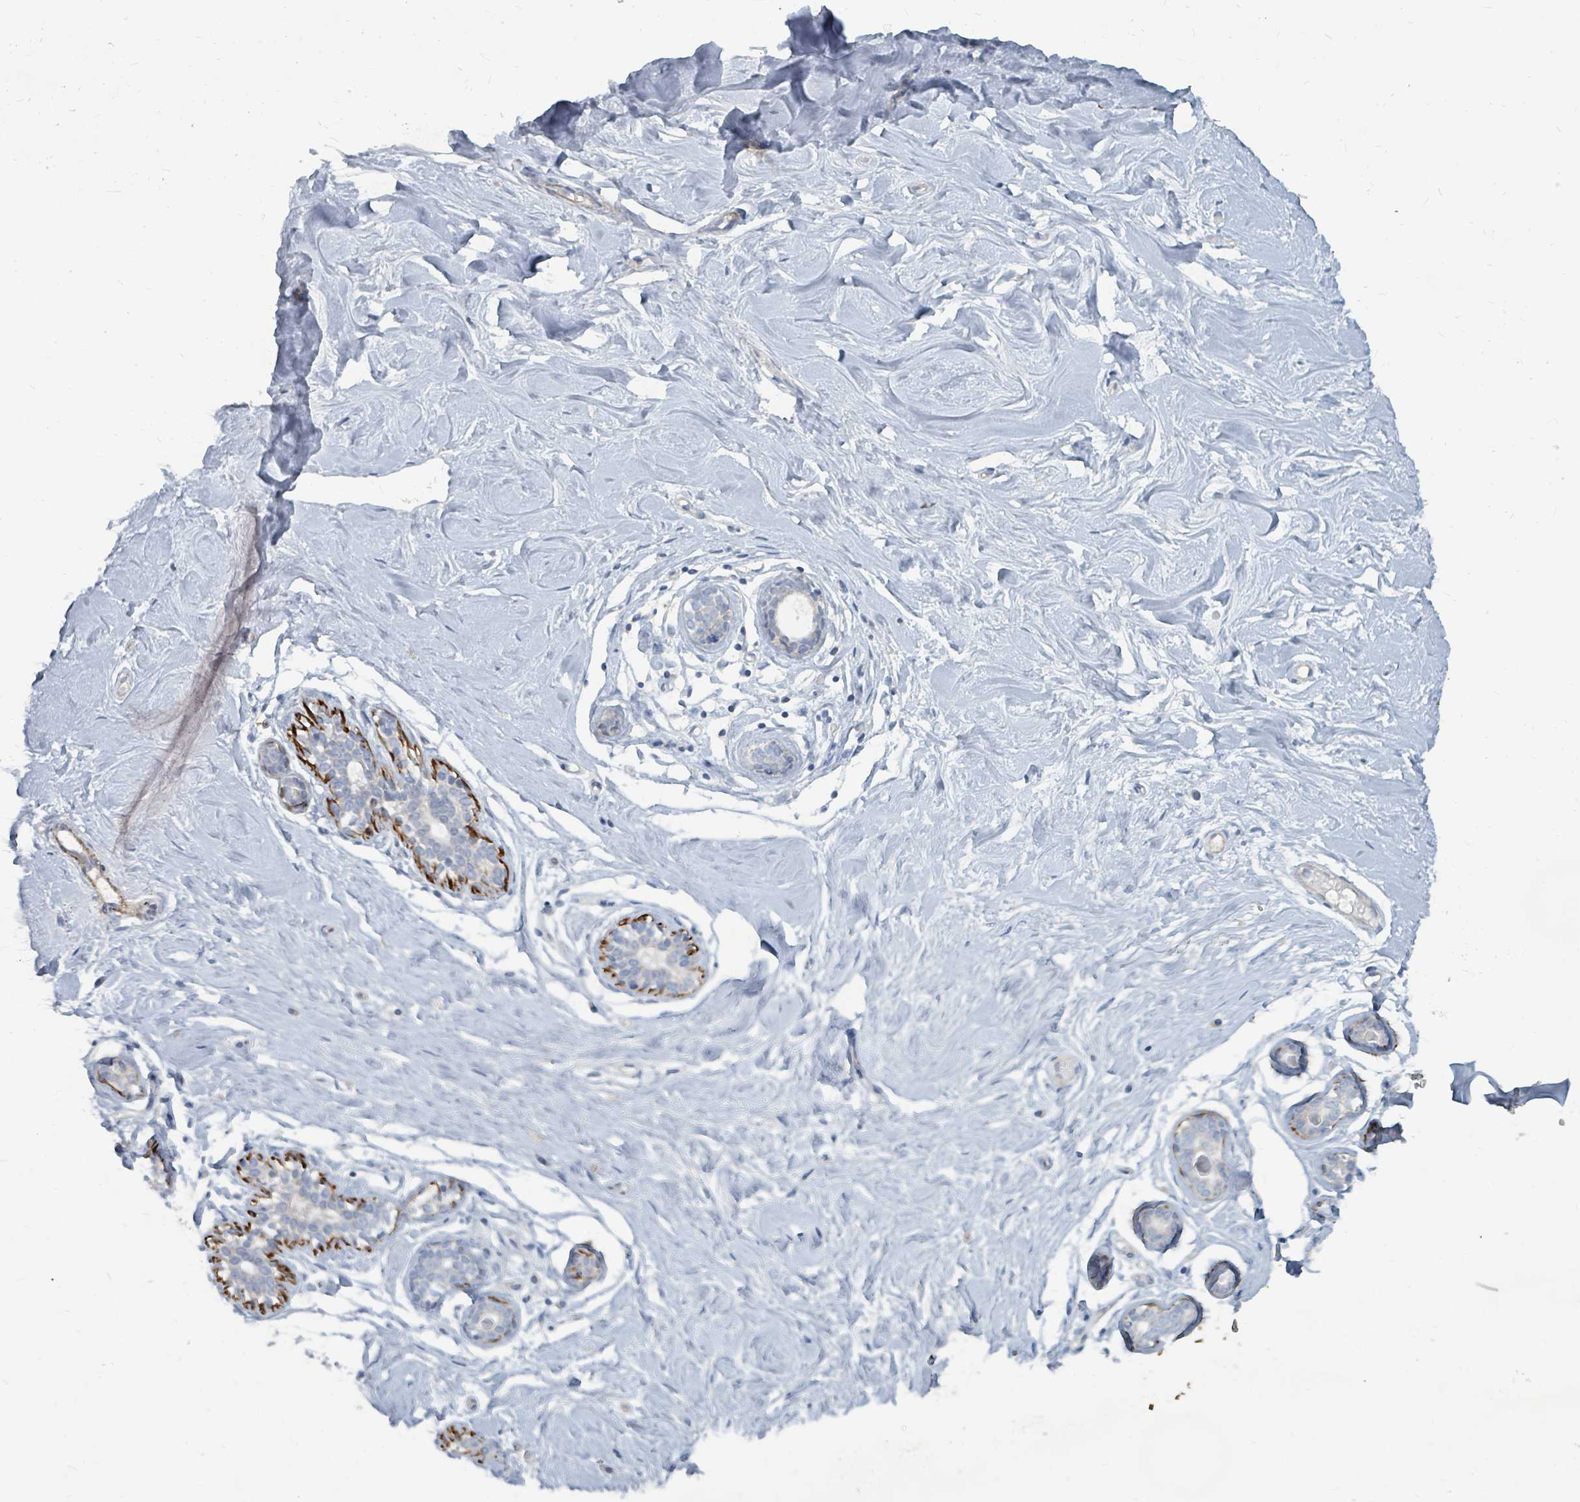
{"staining": {"intensity": "negative", "quantity": "none", "location": "none"}, "tissue": "breast", "cell_type": "Adipocytes", "image_type": "normal", "snomed": [{"axis": "morphology", "description": "Normal tissue, NOS"}, {"axis": "topography", "description": "Breast"}], "caption": "The IHC micrograph has no significant expression in adipocytes of breast.", "gene": "ARGFX", "patient": {"sex": "female", "age": 23}}